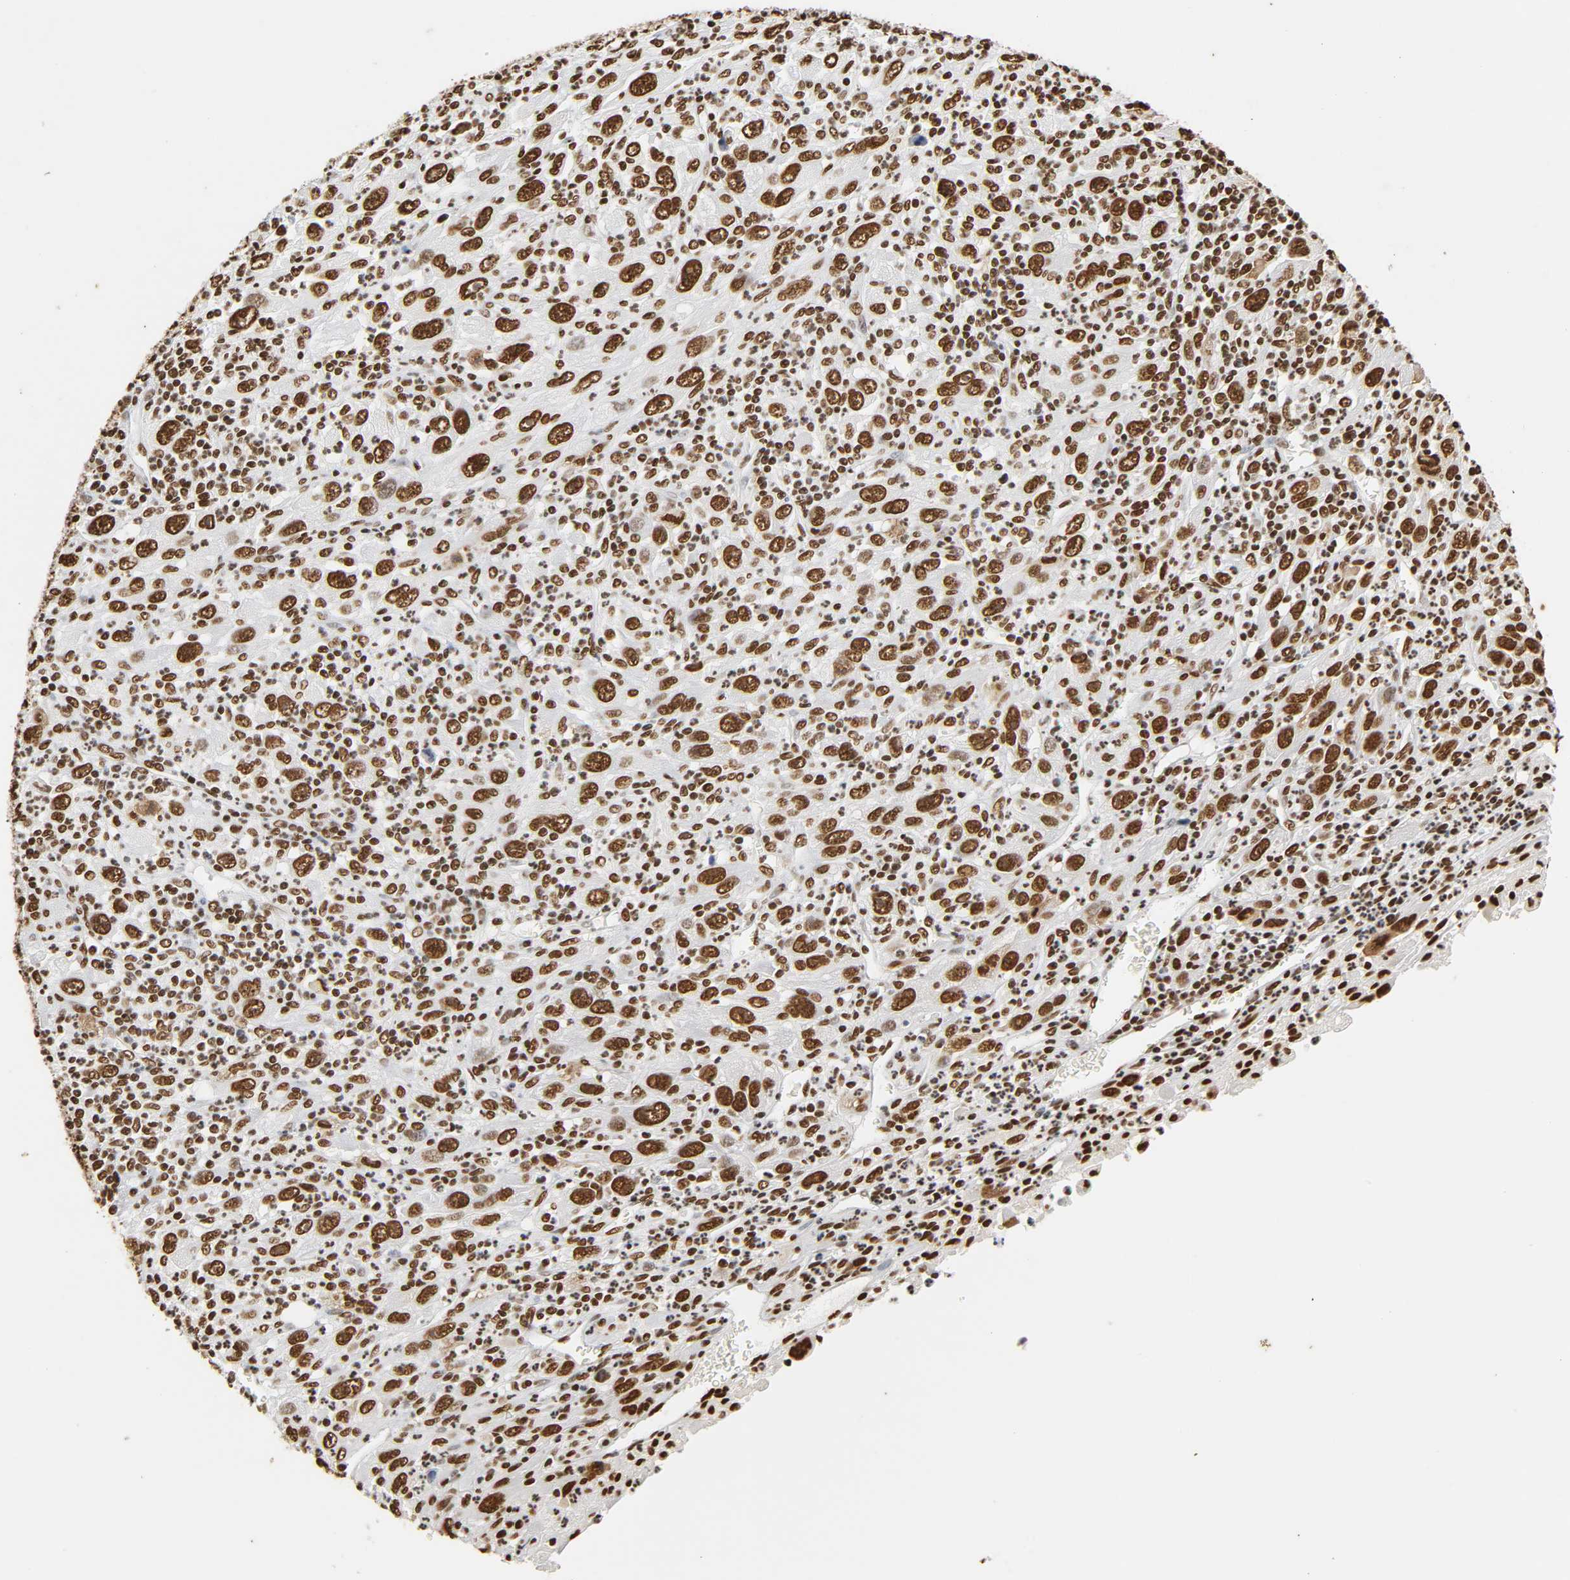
{"staining": {"intensity": "strong", "quantity": ">75%", "location": "nuclear"}, "tissue": "melanoma", "cell_type": "Tumor cells", "image_type": "cancer", "snomed": [{"axis": "morphology", "description": "Malignant melanoma, Metastatic site"}, {"axis": "topography", "description": "Skin"}], "caption": "A high amount of strong nuclear positivity is present in about >75% of tumor cells in melanoma tissue. (DAB IHC, brown staining for protein, blue staining for nuclei).", "gene": "HNRNPC", "patient": {"sex": "female", "age": 56}}